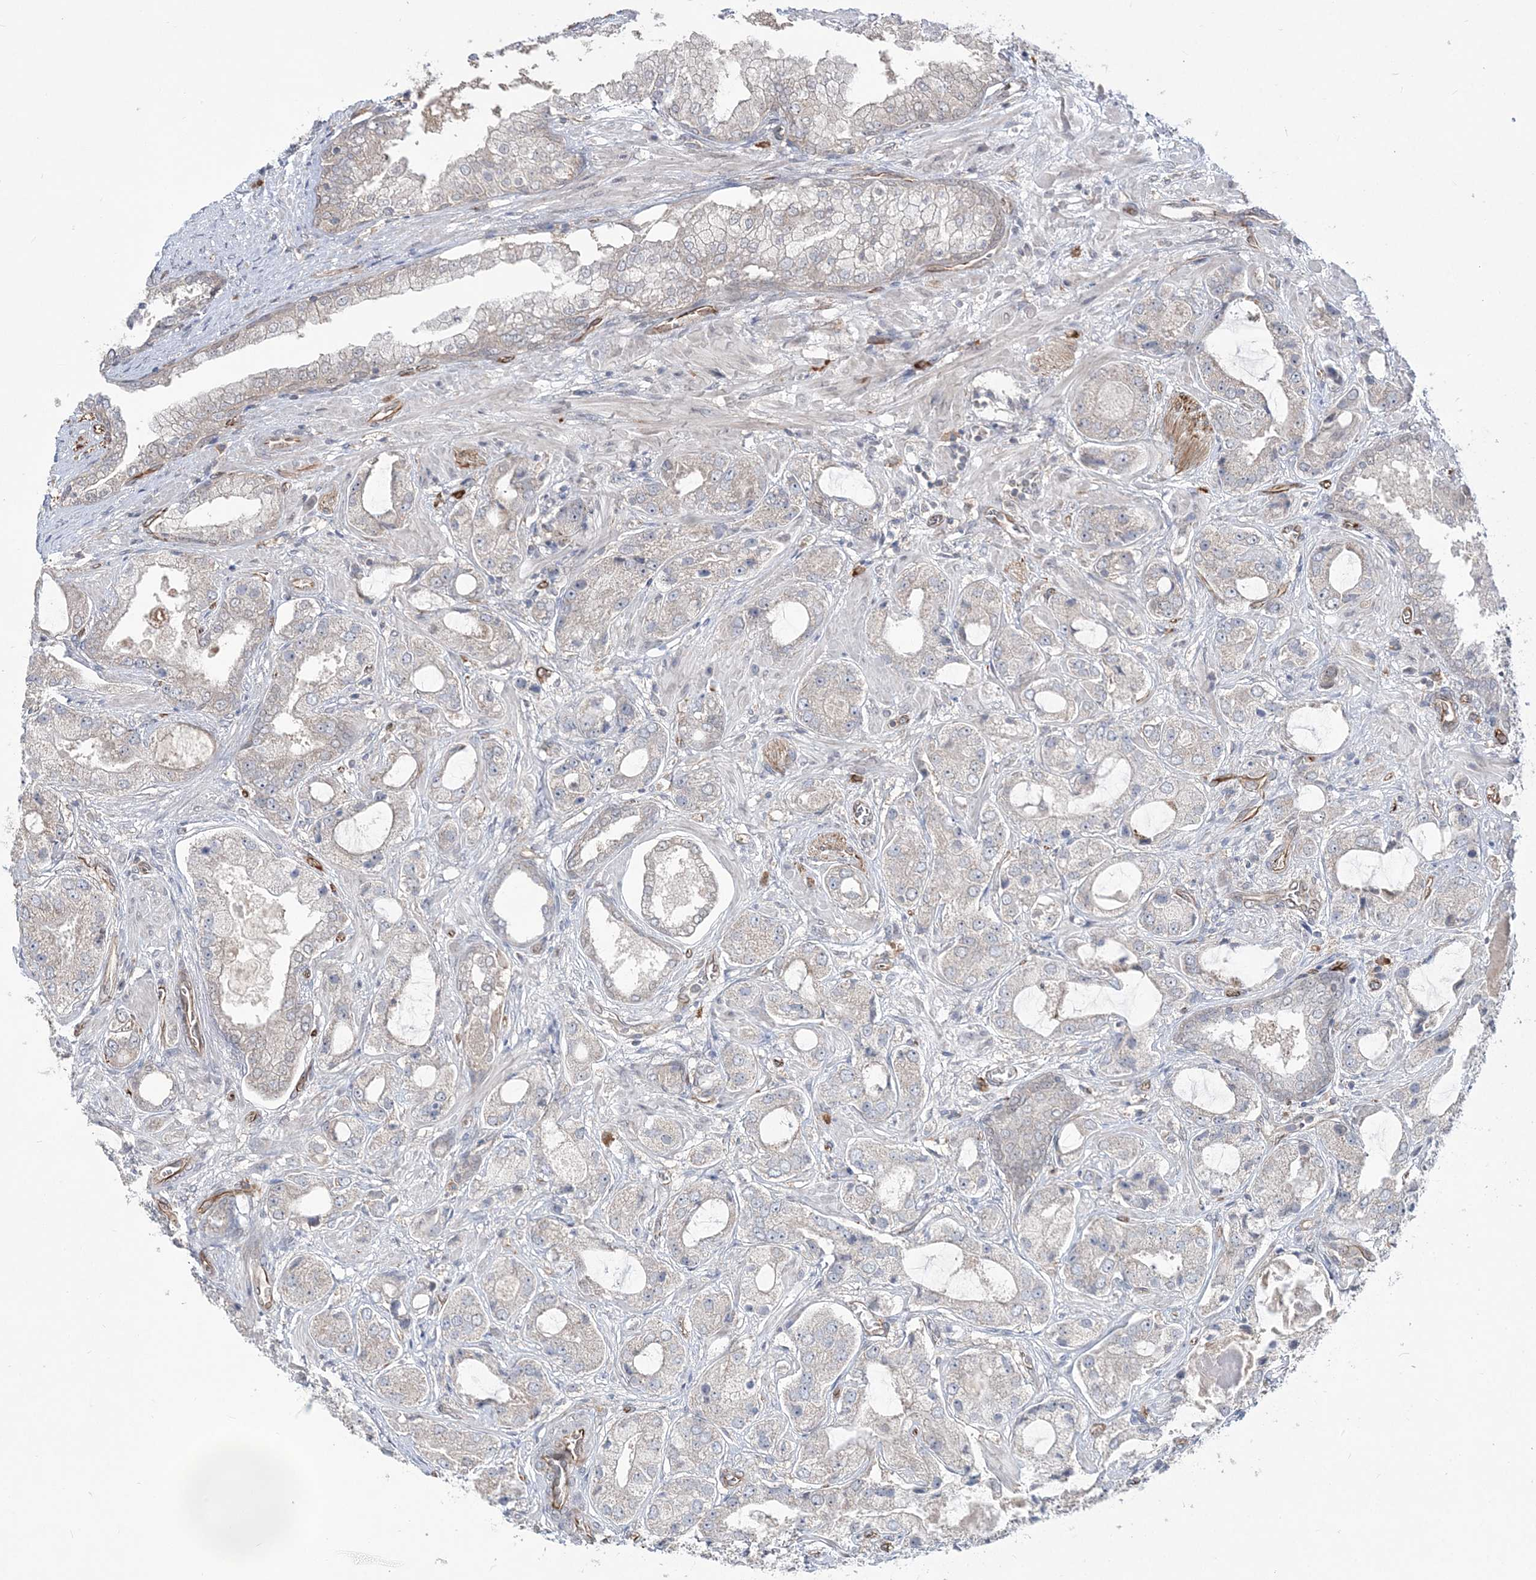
{"staining": {"intensity": "negative", "quantity": "none", "location": "none"}, "tissue": "prostate cancer", "cell_type": "Tumor cells", "image_type": "cancer", "snomed": [{"axis": "morphology", "description": "Normal tissue, NOS"}, {"axis": "morphology", "description": "Adenocarcinoma, High grade"}, {"axis": "topography", "description": "Prostate"}, {"axis": "topography", "description": "Peripheral nerve tissue"}], "caption": "Histopathology image shows no protein expression in tumor cells of prostate cancer tissue. (IHC, brightfield microscopy, high magnification).", "gene": "DHX57", "patient": {"sex": "male", "age": 59}}